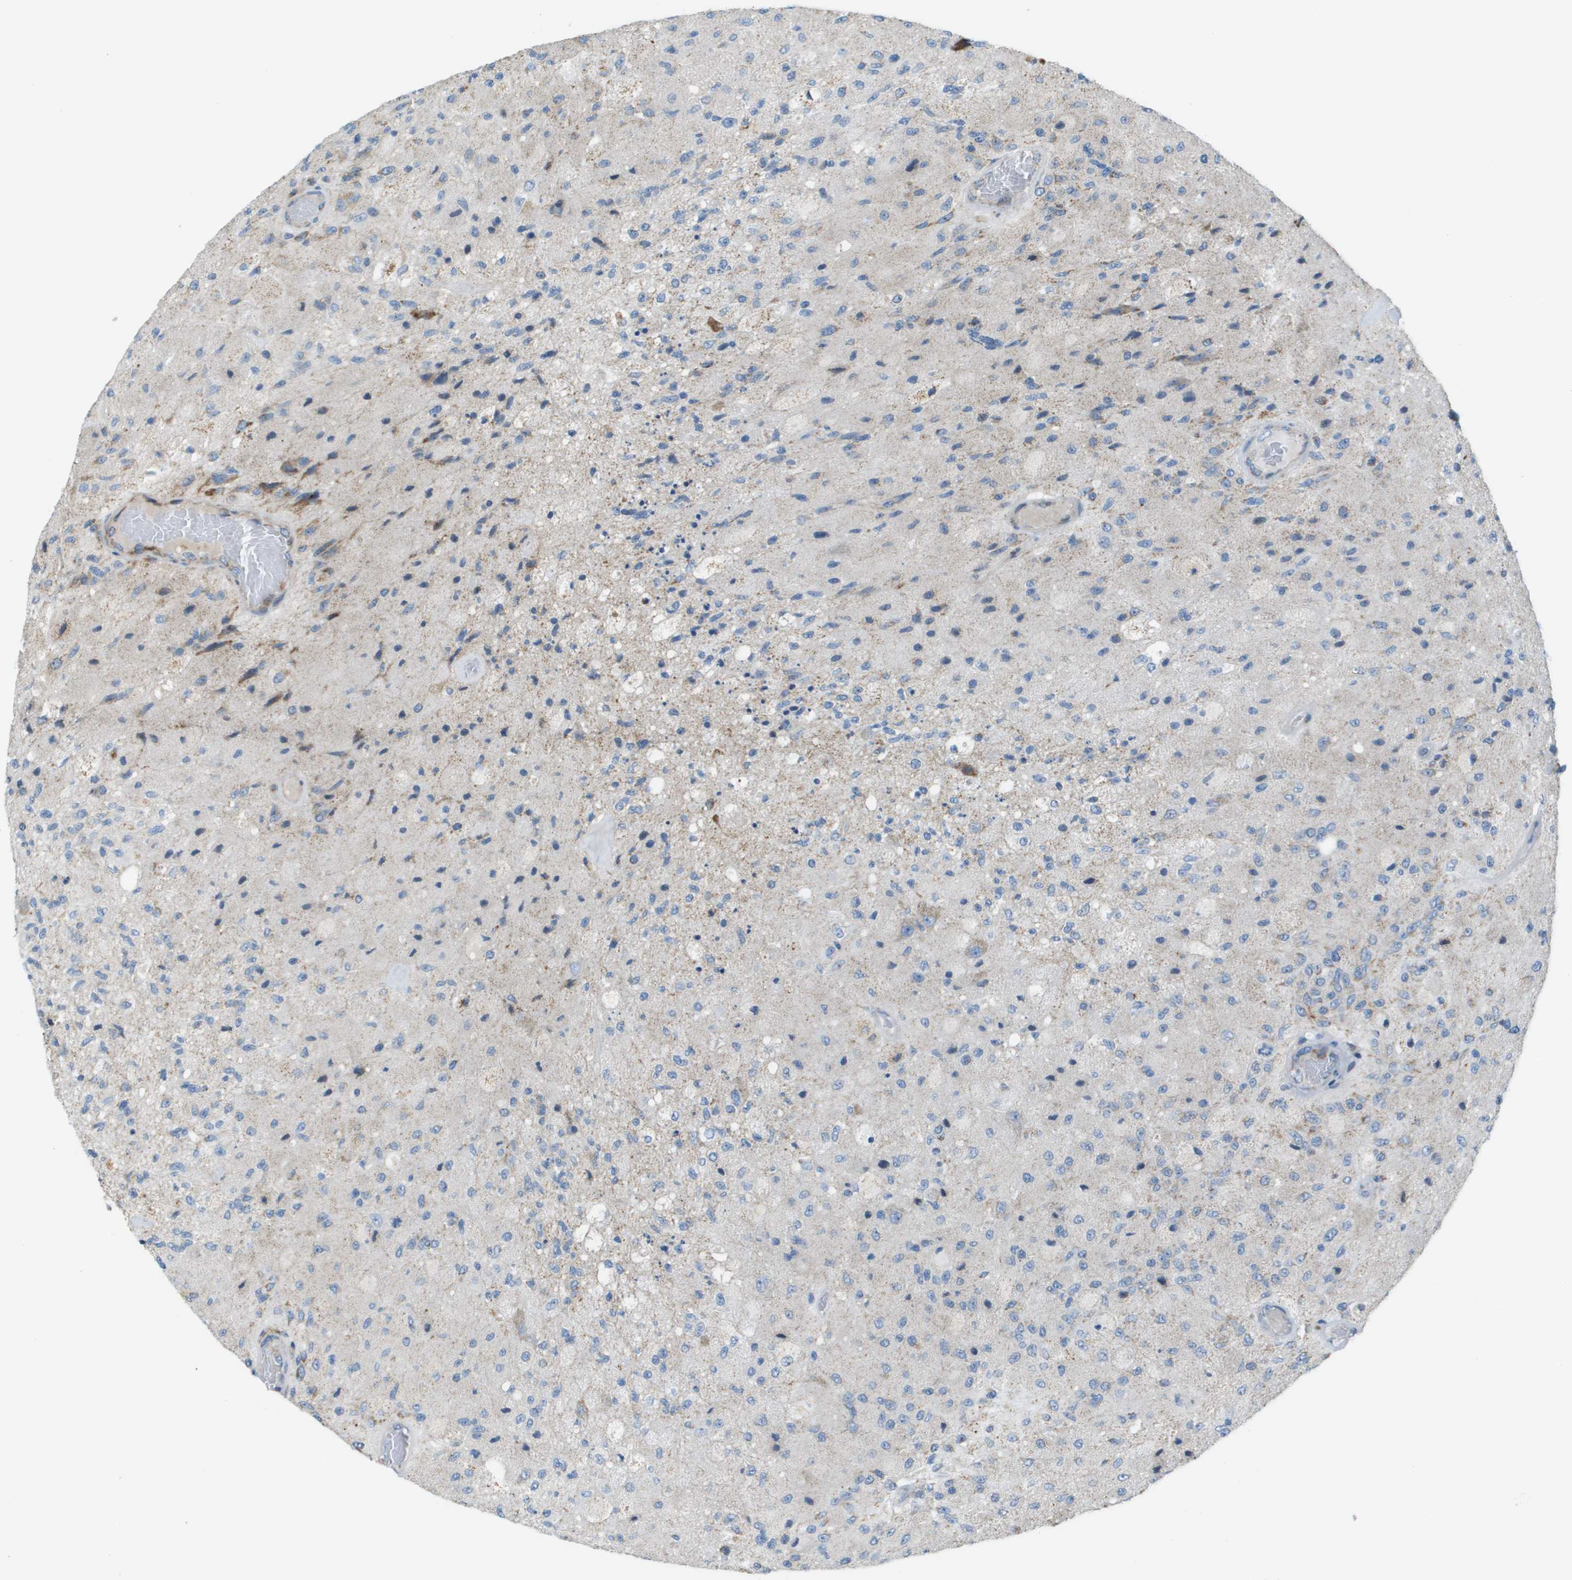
{"staining": {"intensity": "negative", "quantity": "none", "location": "none"}, "tissue": "glioma", "cell_type": "Tumor cells", "image_type": "cancer", "snomed": [{"axis": "morphology", "description": "Normal tissue, NOS"}, {"axis": "morphology", "description": "Glioma, malignant, High grade"}, {"axis": "topography", "description": "Cerebral cortex"}], "caption": "High power microscopy histopathology image of an IHC histopathology image of malignant glioma (high-grade), revealing no significant expression in tumor cells.", "gene": "GALNT6", "patient": {"sex": "male", "age": 77}}